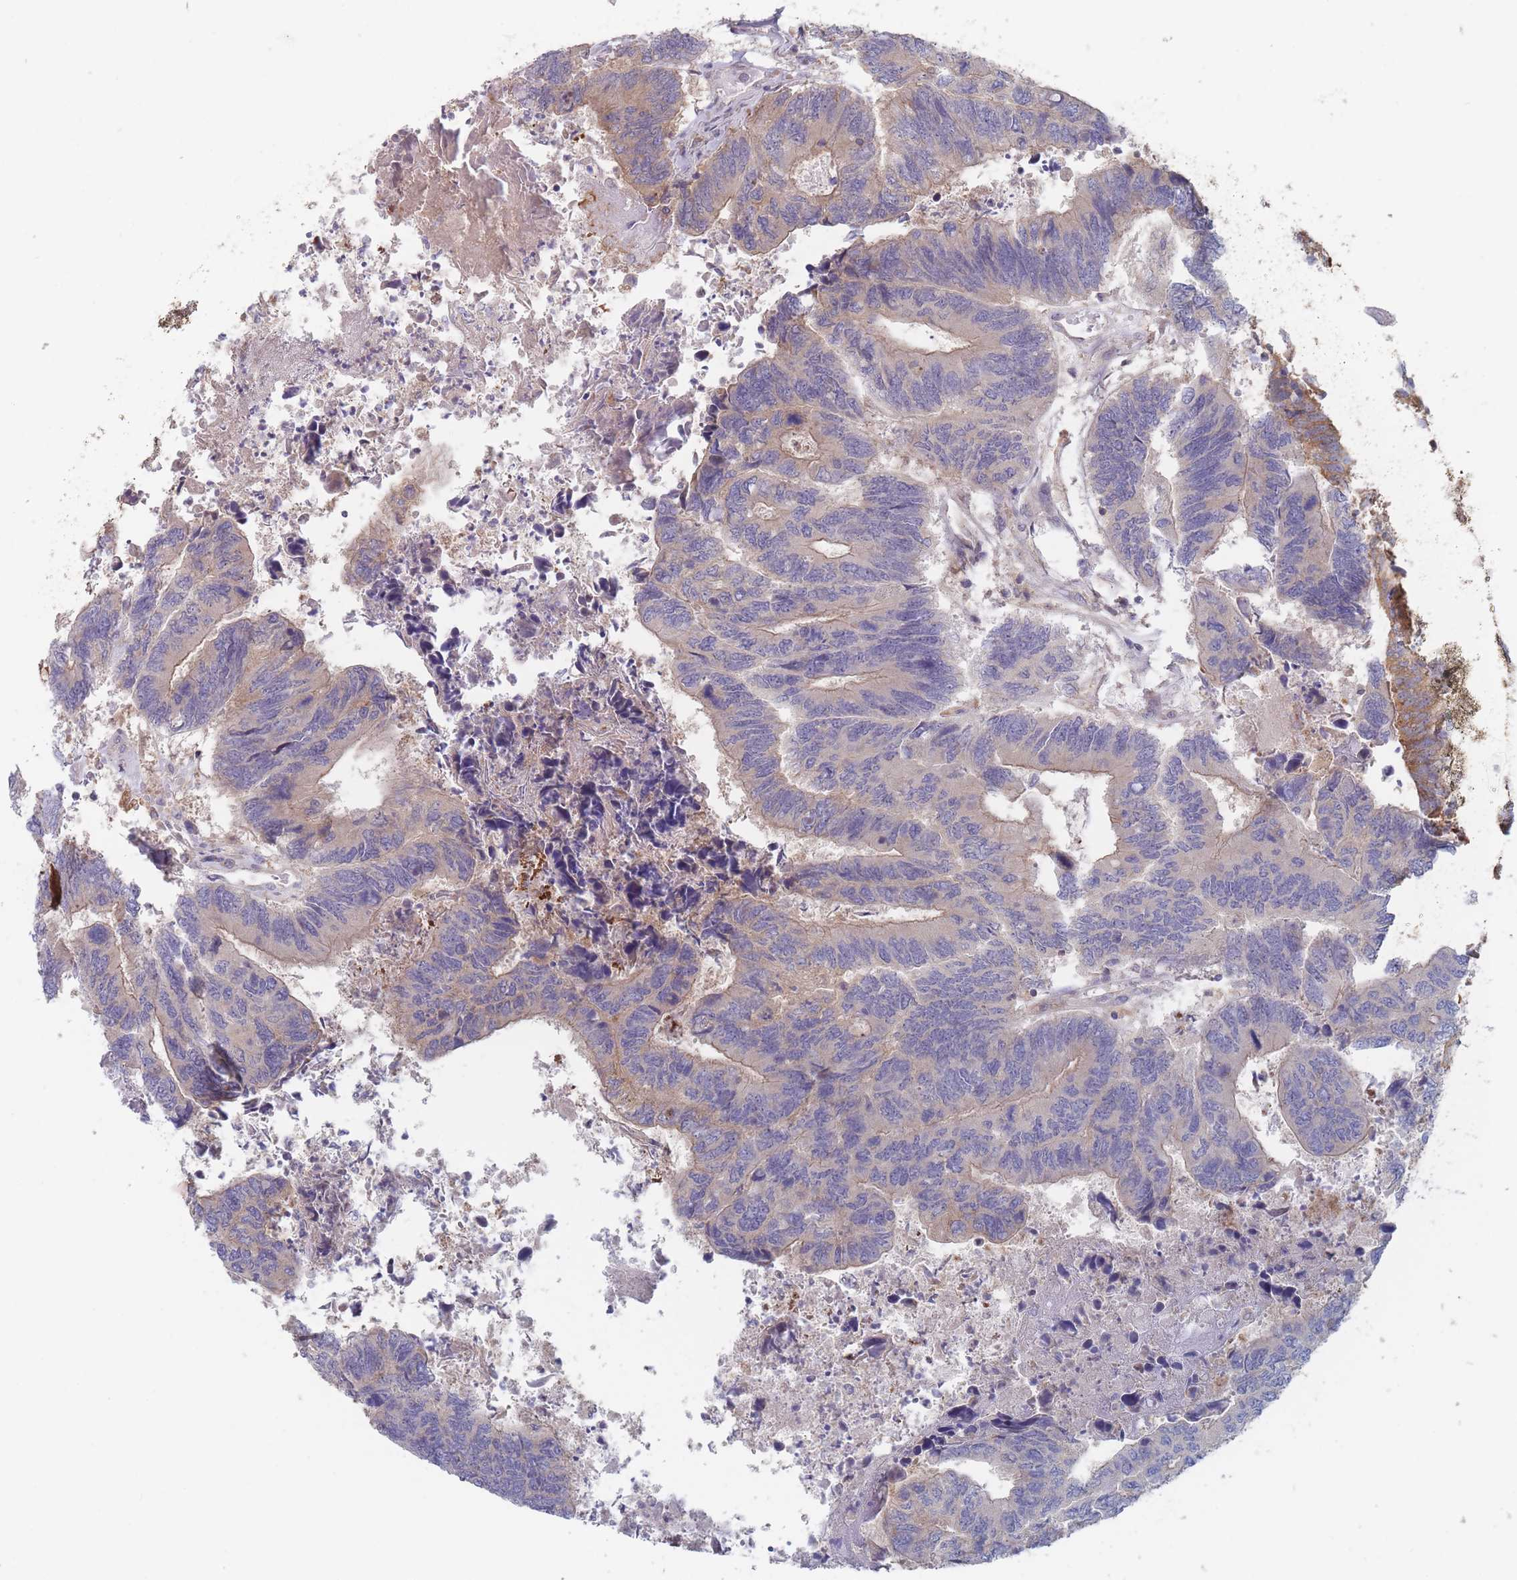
{"staining": {"intensity": "moderate", "quantity": "25%-75%", "location": "cytoplasmic/membranous"}, "tissue": "colorectal cancer", "cell_type": "Tumor cells", "image_type": "cancer", "snomed": [{"axis": "morphology", "description": "Adenocarcinoma, NOS"}, {"axis": "topography", "description": "Colon"}], "caption": "Colorectal adenocarcinoma was stained to show a protein in brown. There is medium levels of moderate cytoplasmic/membranous expression in approximately 25%-75% of tumor cells. The protein is shown in brown color, while the nuclei are stained blue.", "gene": "EFCC1", "patient": {"sex": "female", "age": 67}}